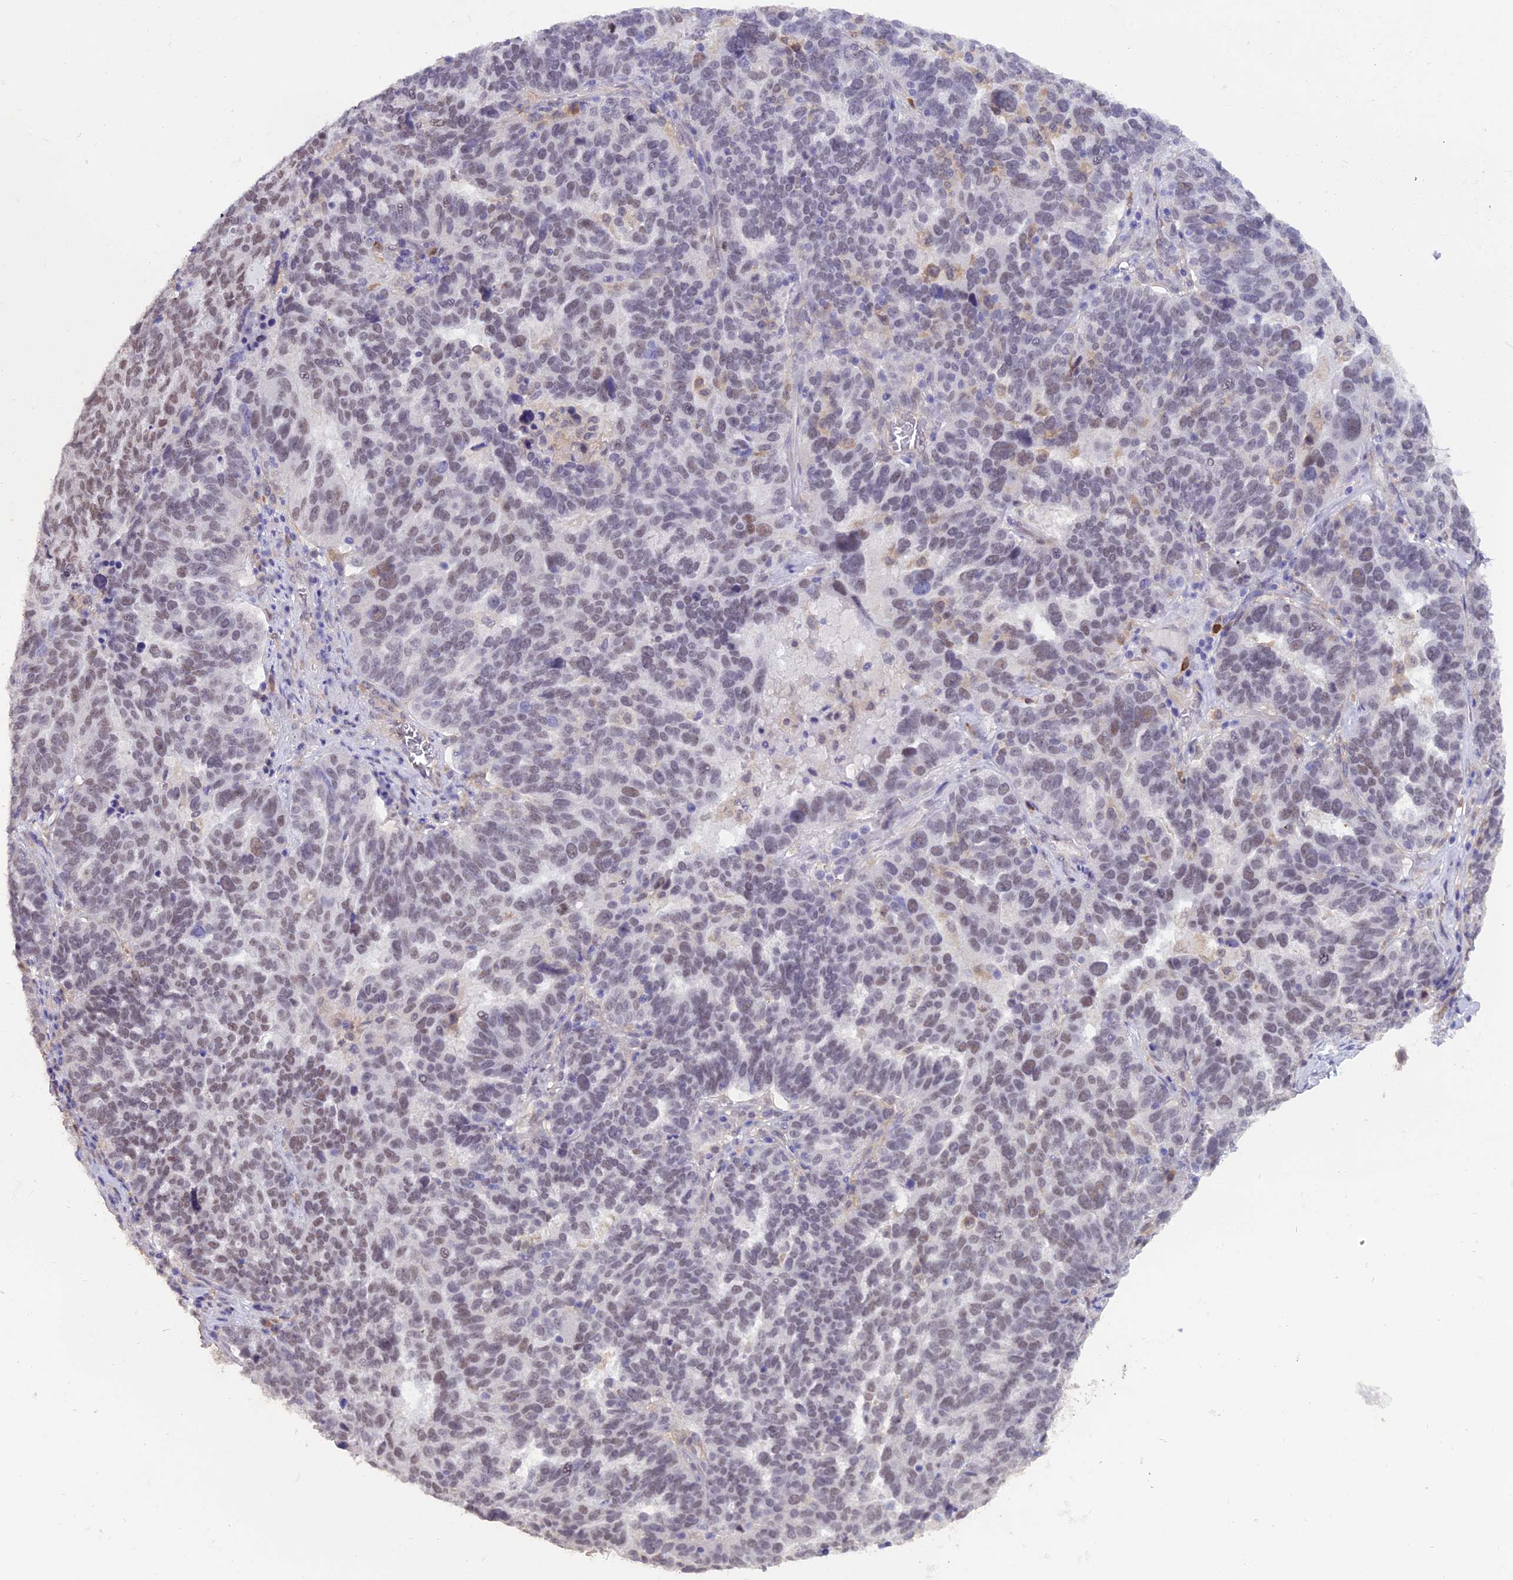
{"staining": {"intensity": "moderate", "quantity": "<25%", "location": "nuclear"}, "tissue": "ovarian cancer", "cell_type": "Tumor cells", "image_type": "cancer", "snomed": [{"axis": "morphology", "description": "Cystadenocarcinoma, serous, NOS"}, {"axis": "topography", "description": "Ovary"}], "caption": "Tumor cells display low levels of moderate nuclear expression in approximately <25% of cells in ovarian cancer.", "gene": "BLNK", "patient": {"sex": "female", "age": 59}}